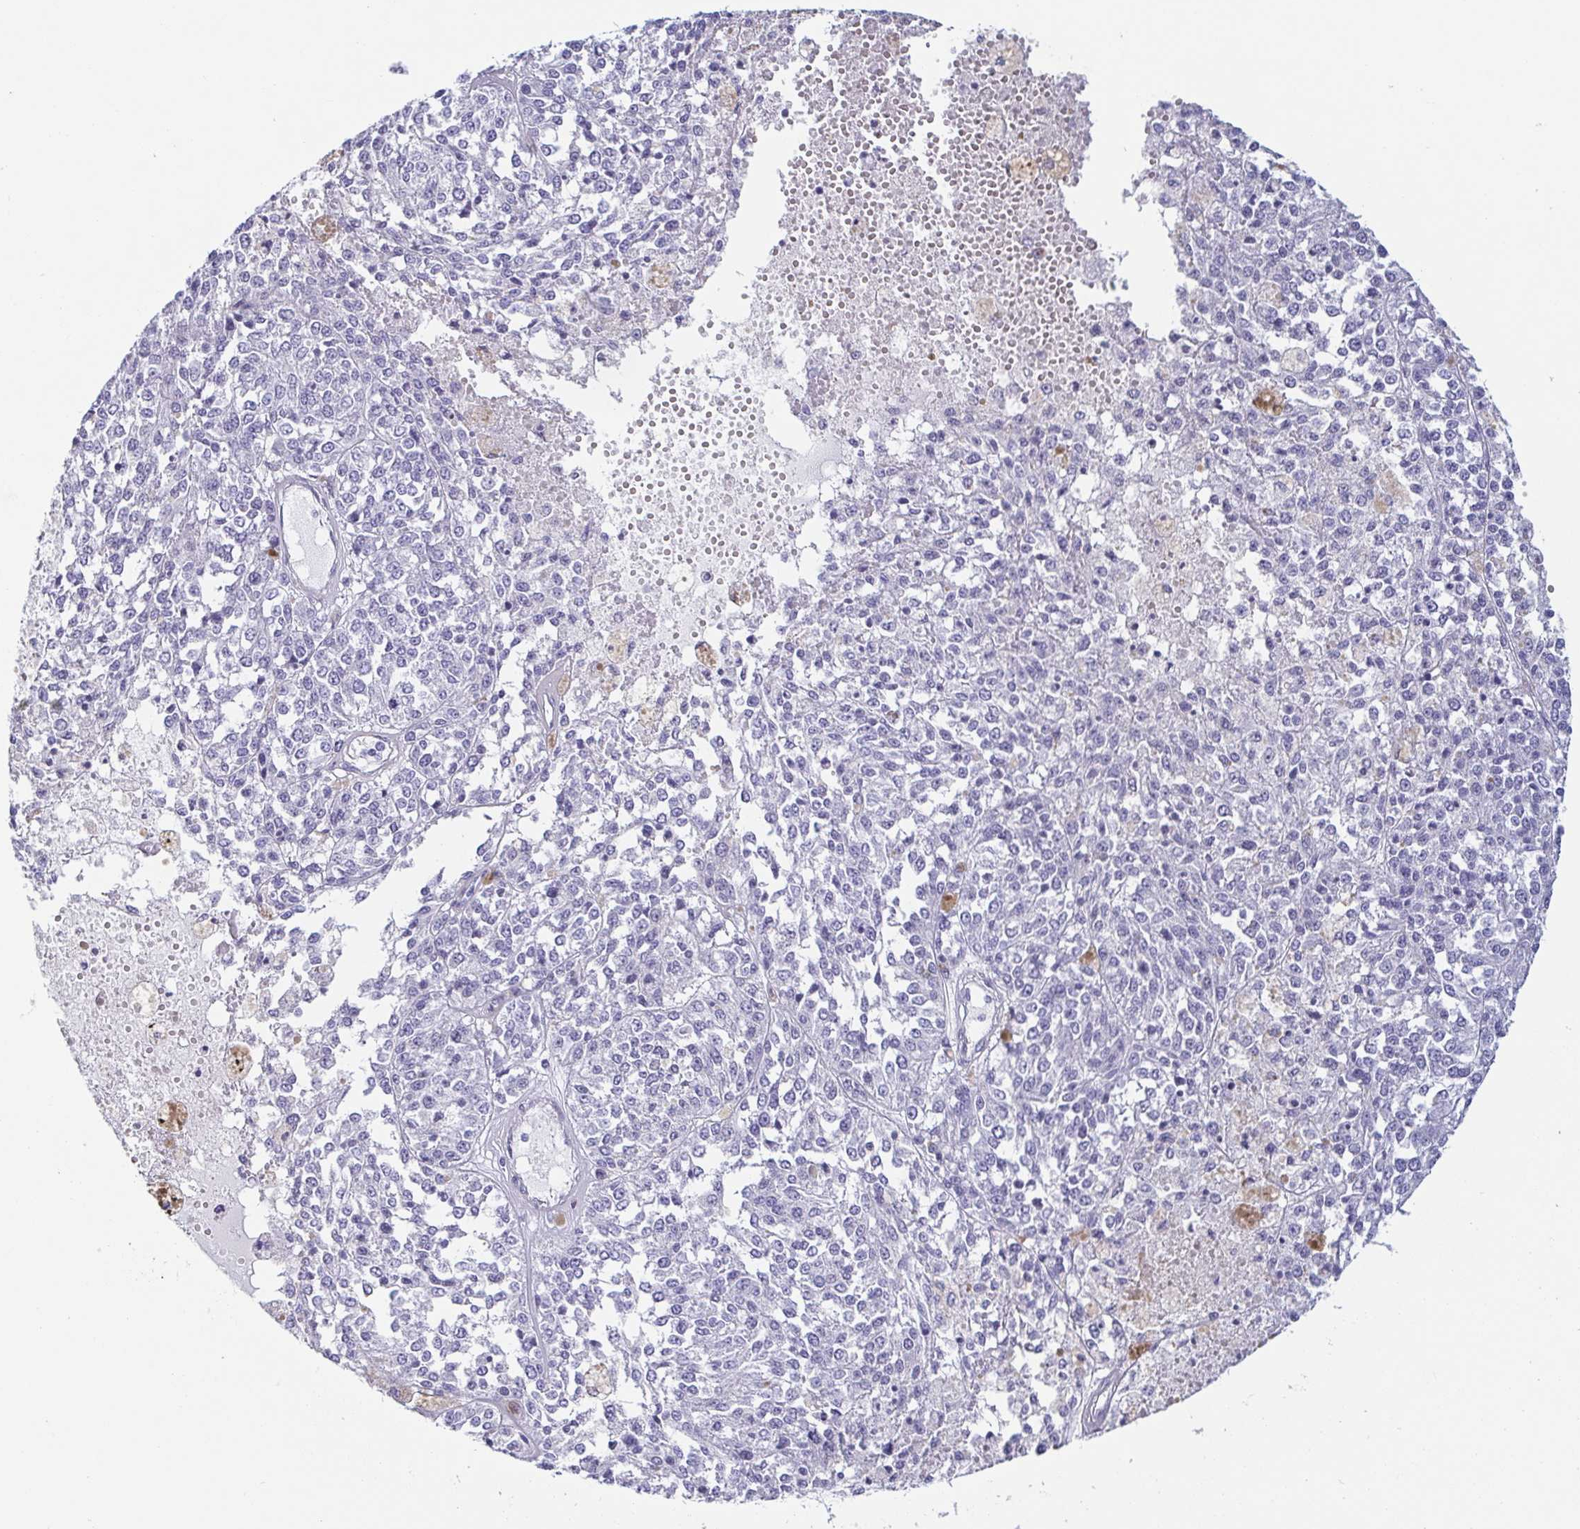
{"staining": {"intensity": "negative", "quantity": "none", "location": "none"}, "tissue": "melanoma", "cell_type": "Tumor cells", "image_type": "cancer", "snomed": [{"axis": "morphology", "description": "Malignant melanoma, Metastatic site"}, {"axis": "topography", "description": "Lymph node"}], "caption": "There is no significant expression in tumor cells of malignant melanoma (metastatic site). The staining is performed using DAB brown chromogen with nuclei counter-stained in using hematoxylin.", "gene": "PRR4", "patient": {"sex": "female", "age": 64}}